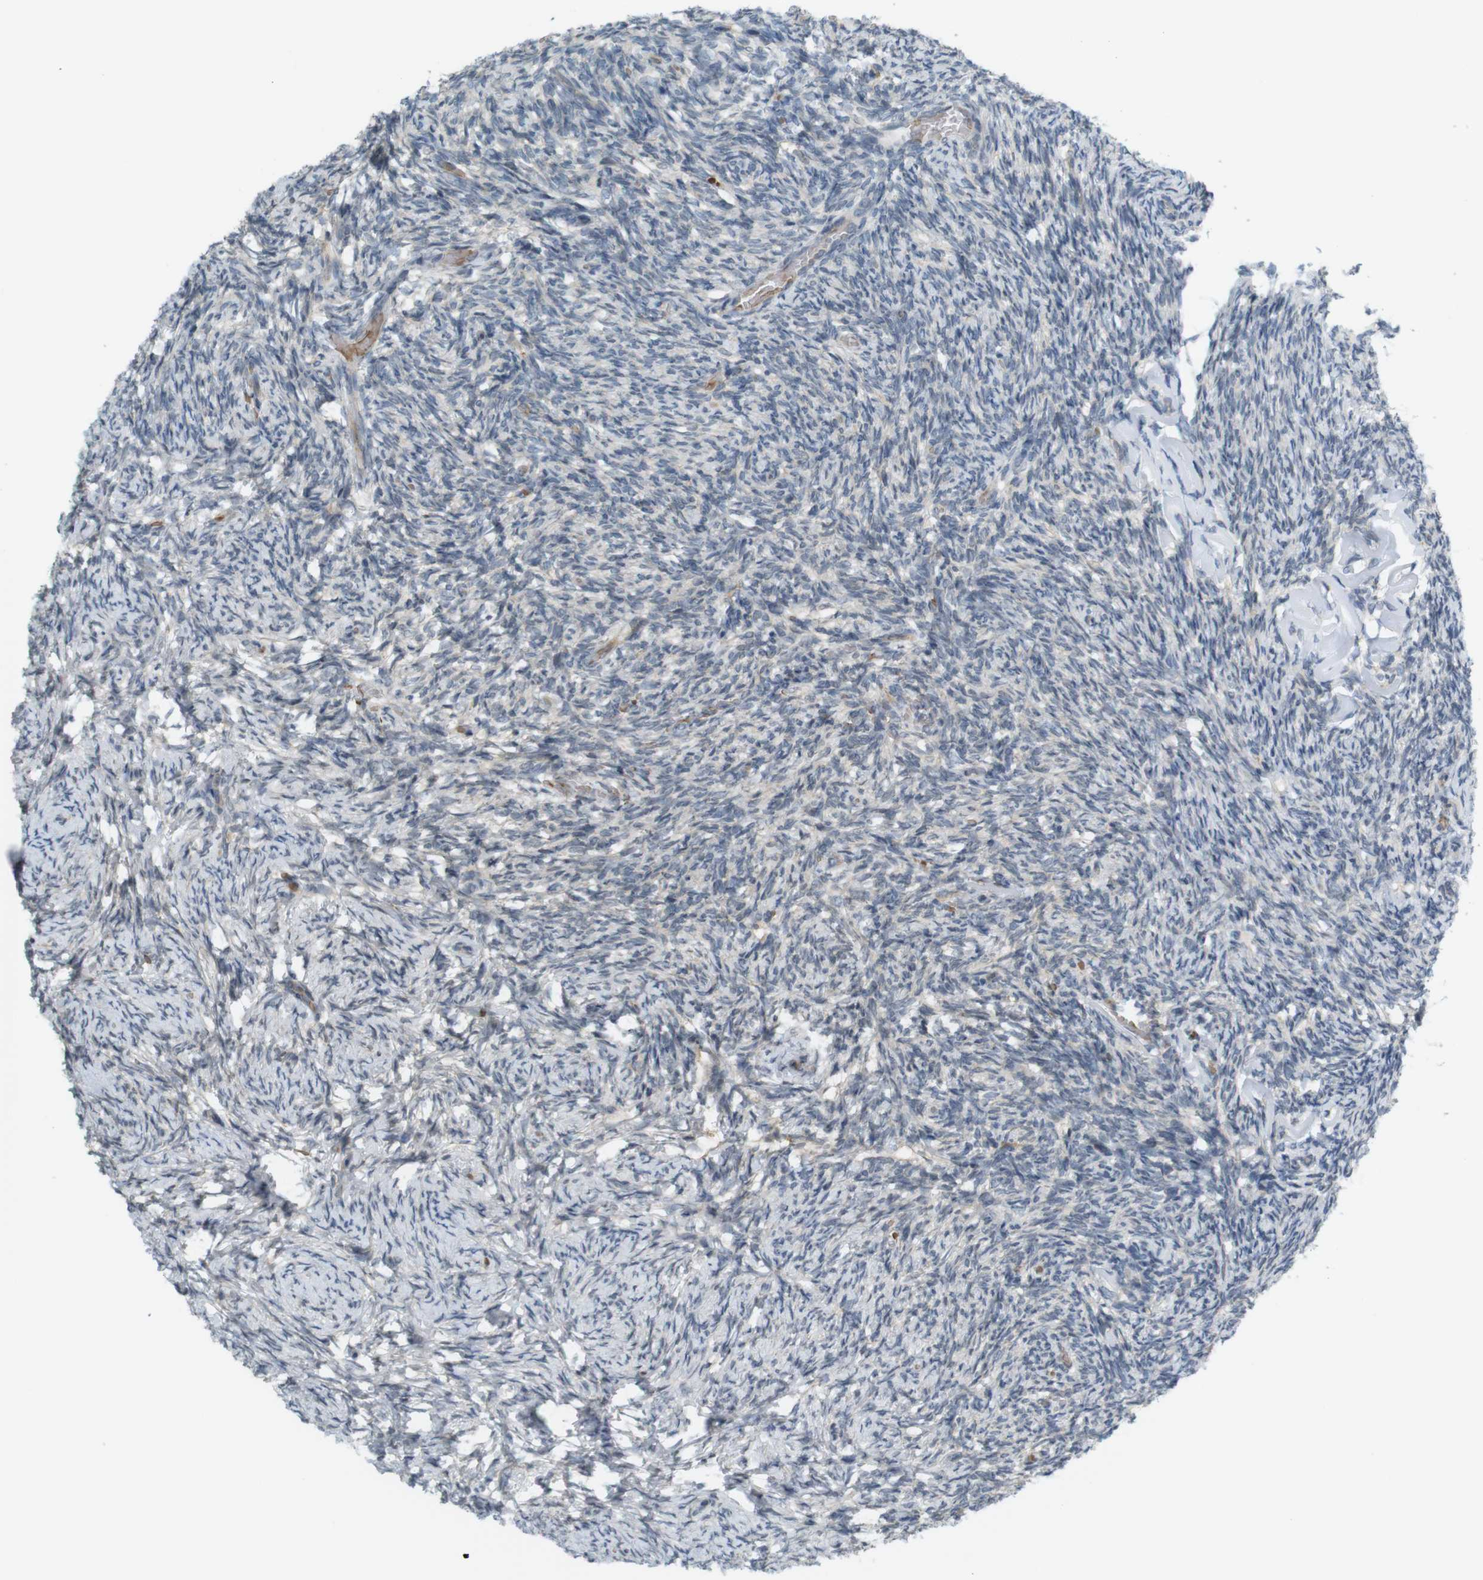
{"staining": {"intensity": "weak", "quantity": ">75%", "location": "cytoplasmic/membranous"}, "tissue": "ovary", "cell_type": "Follicle cells", "image_type": "normal", "snomed": [{"axis": "morphology", "description": "Normal tissue, NOS"}, {"axis": "topography", "description": "Ovary"}], "caption": "A high-resolution image shows immunohistochemistry (IHC) staining of normal ovary, which displays weak cytoplasmic/membranous staining in approximately >75% of follicle cells.", "gene": "SOCS6", "patient": {"sex": "female", "age": 60}}